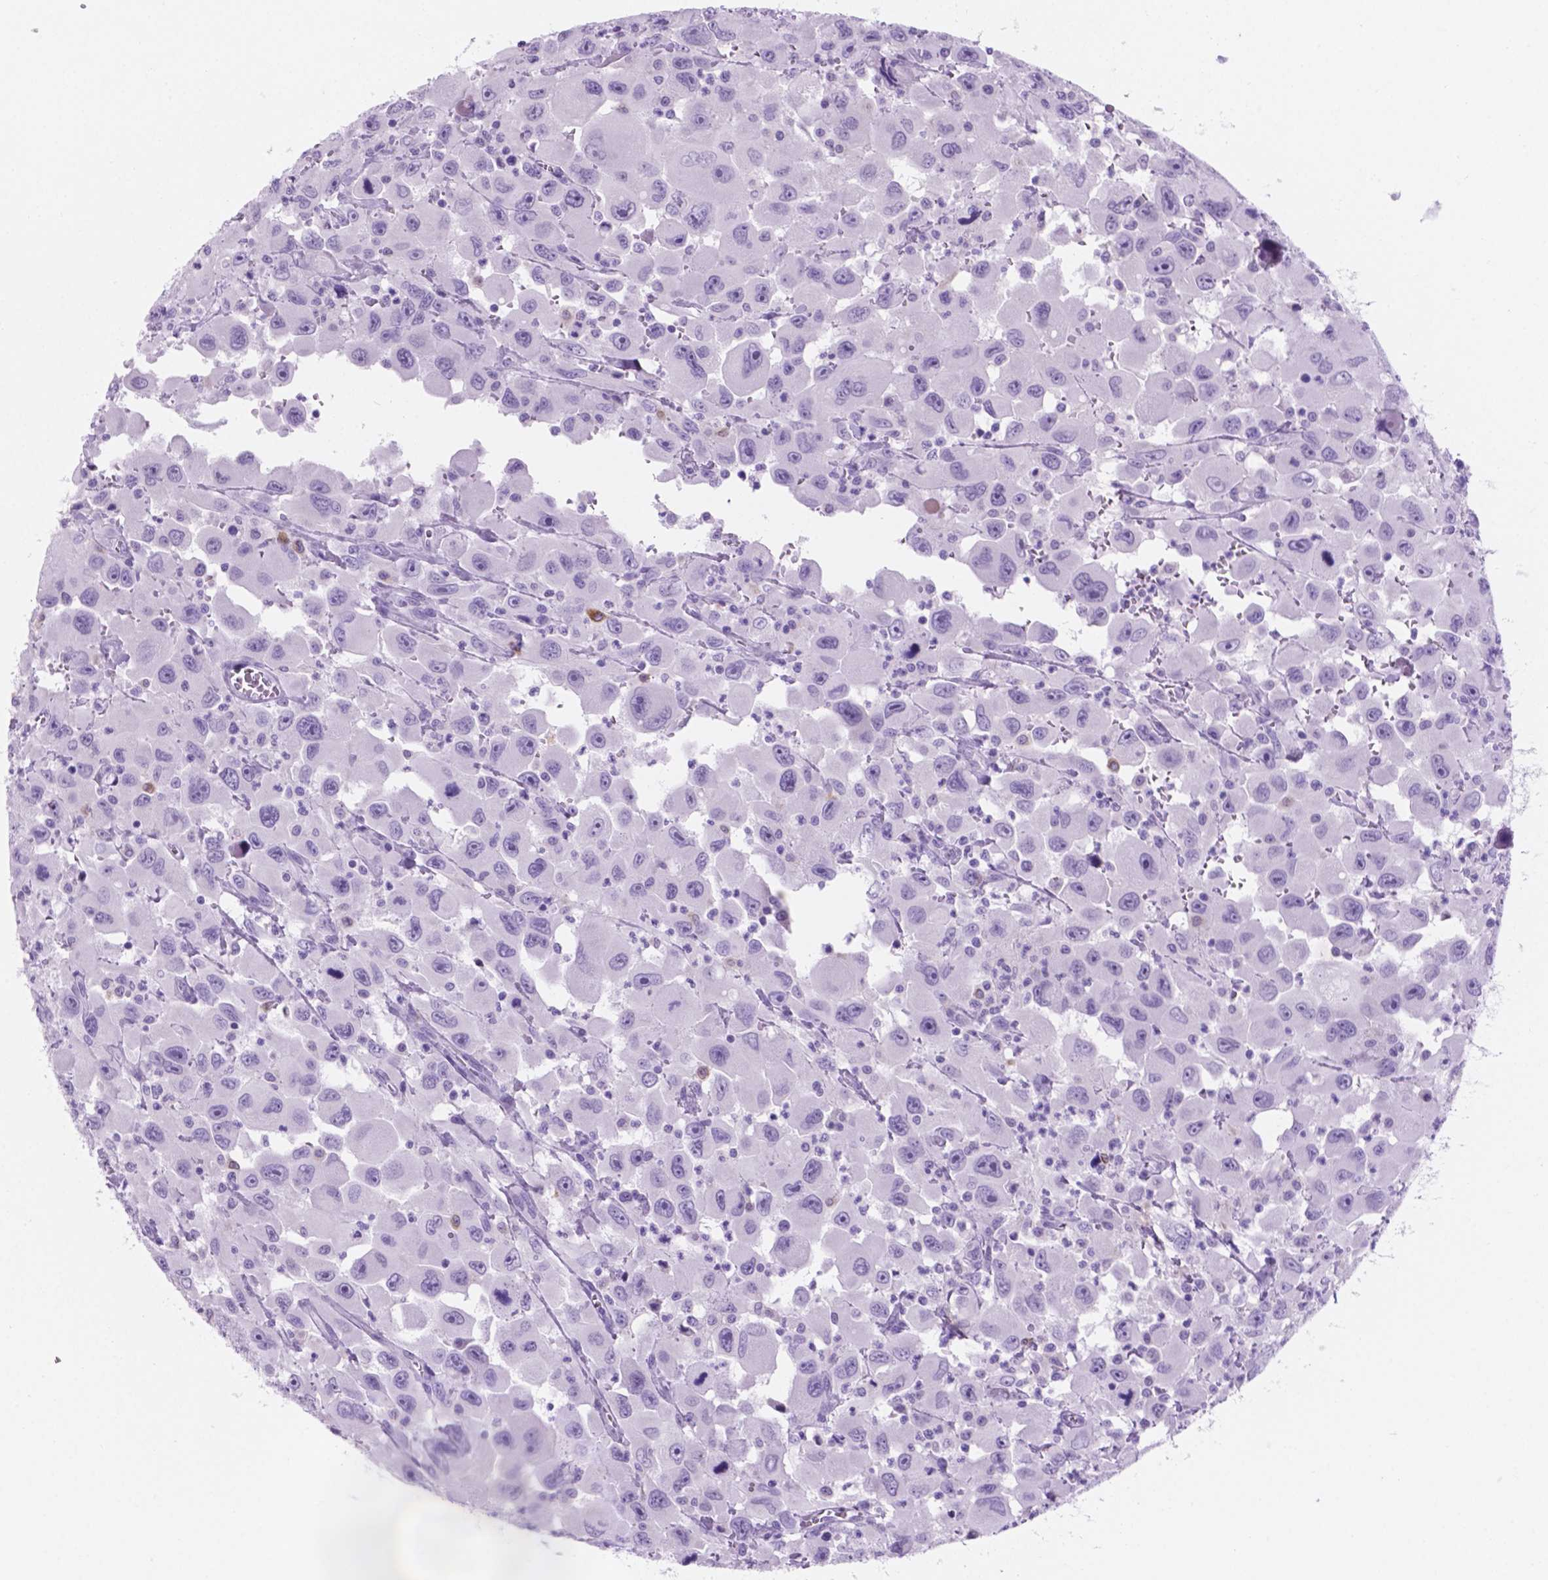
{"staining": {"intensity": "negative", "quantity": "none", "location": "none"}, "tissue": "head and neck cancer", "cell_type": "Tumor cells", "image_type": "cancer", "snomed": [{"axis": "morphology", "description": "Squamous cell carcinoma, NOS"}, {"axis": "morphology", "description": "Squamous cell carcinoma, metastatic, NOS"}, {"axis": "topography", "description": "Oral tissue"}, {"axis": "topography", "description": "Head-Neck"}], "caption": "High magnification brightfield microscopy of head and neck metastatic squamous cell carcinoma stained with DAB (3,3'-diaminobenzidine) (brown) and counterstained with hematoxylin (blue): tumor cells show no significant positivity.", "gene": "GRIN2B", "patient": {"sex": "female", "age": 85}}